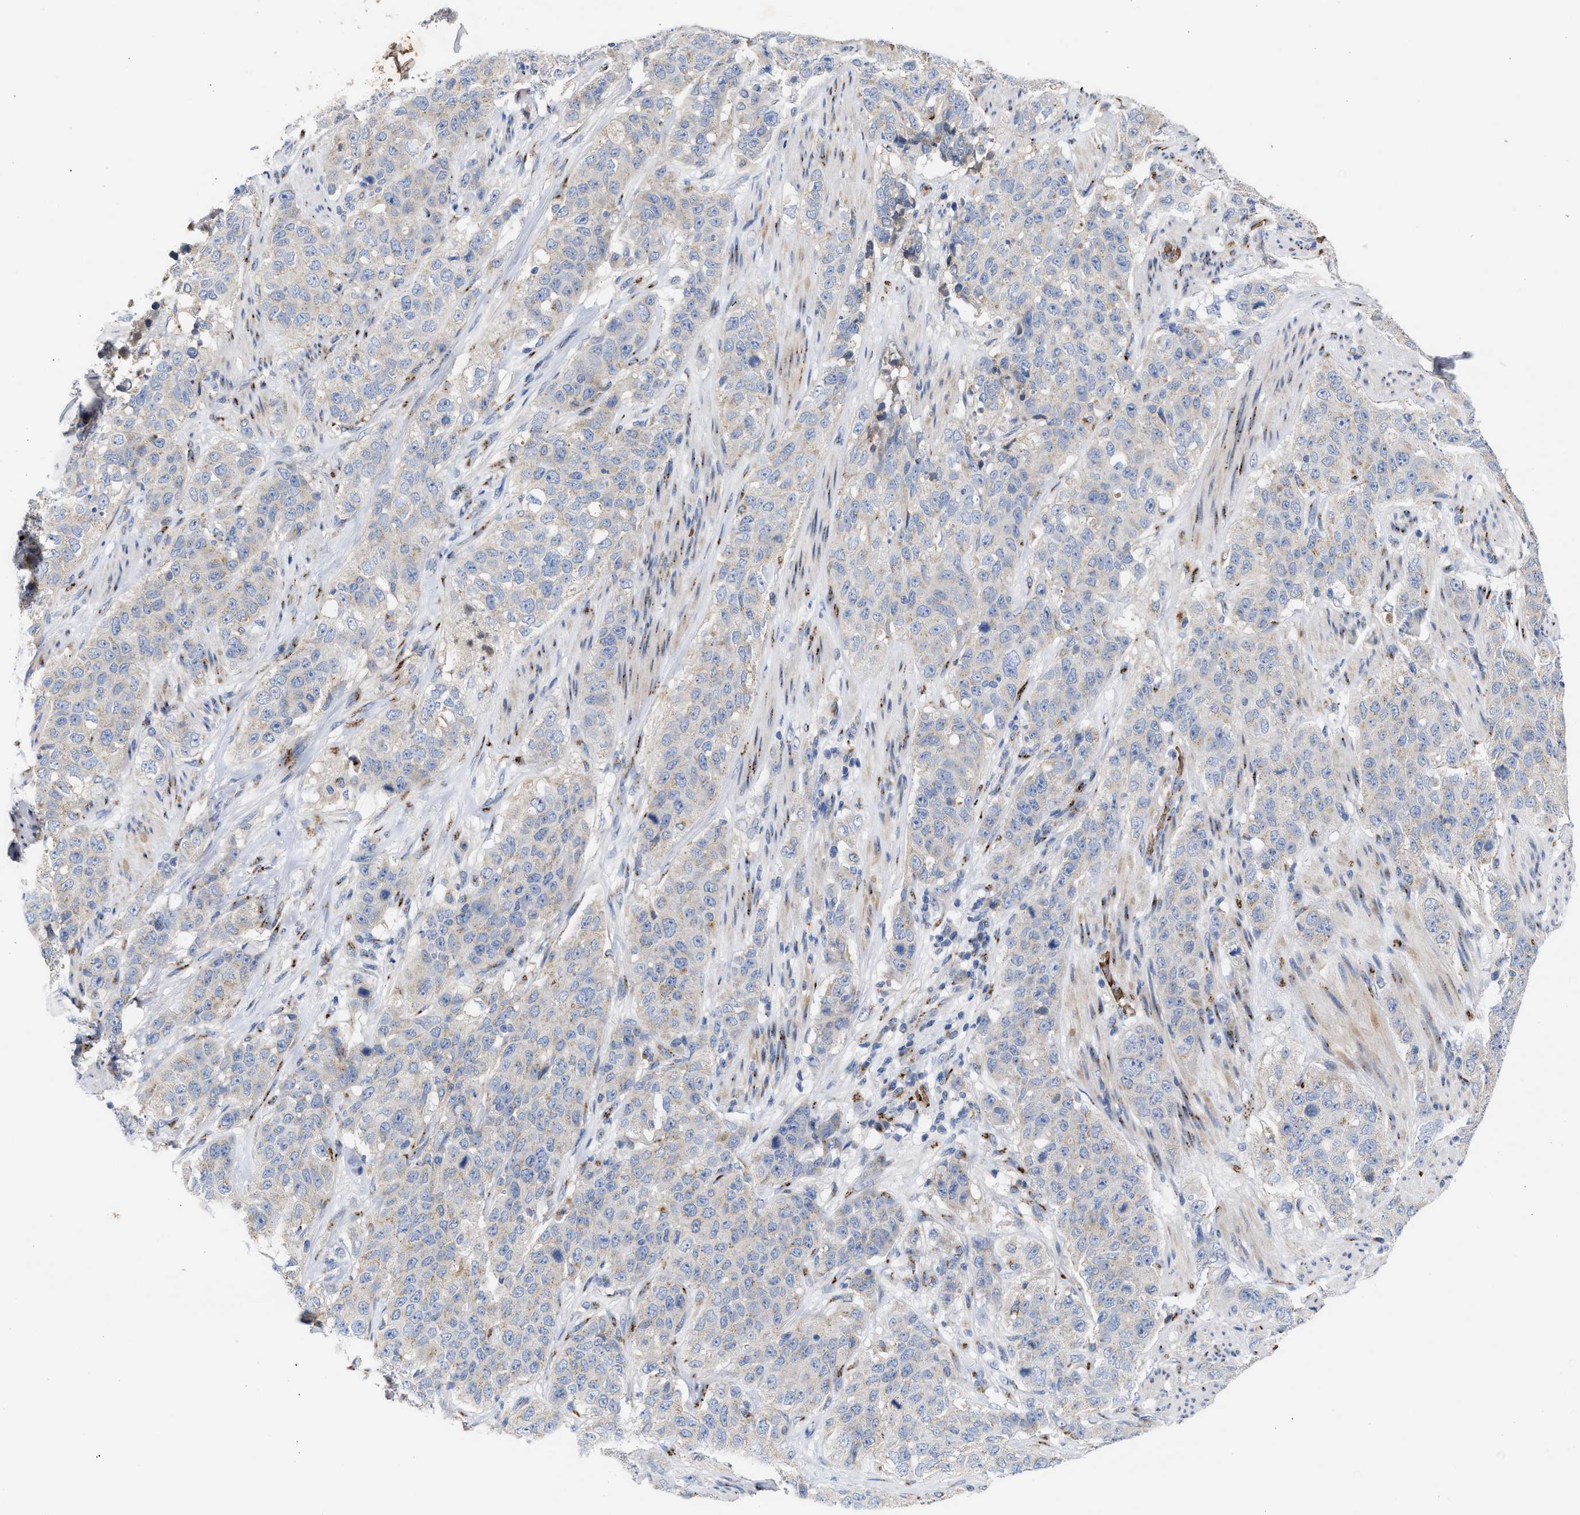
{"staining": {"intensity": "negative", "quantity": "none", "location": "none"}, "tissue": "stomach cancer", "cell_type": "Tumor cells", "image_type": "cancer", "snomed": [{"axis": "morphology", "description": "Adenocarcinoma, NOS"}, {"axis": "topography", "description": "Stomach"}], "caption": "Photomicrograph shows no significant protein staining in tumor cells of stomach cancer. (DAB immunohistochemistry (IHC) with hematoxylin counter stain).", "gene": "CCL2", "patient": {"sex": "male", "age": 48}}